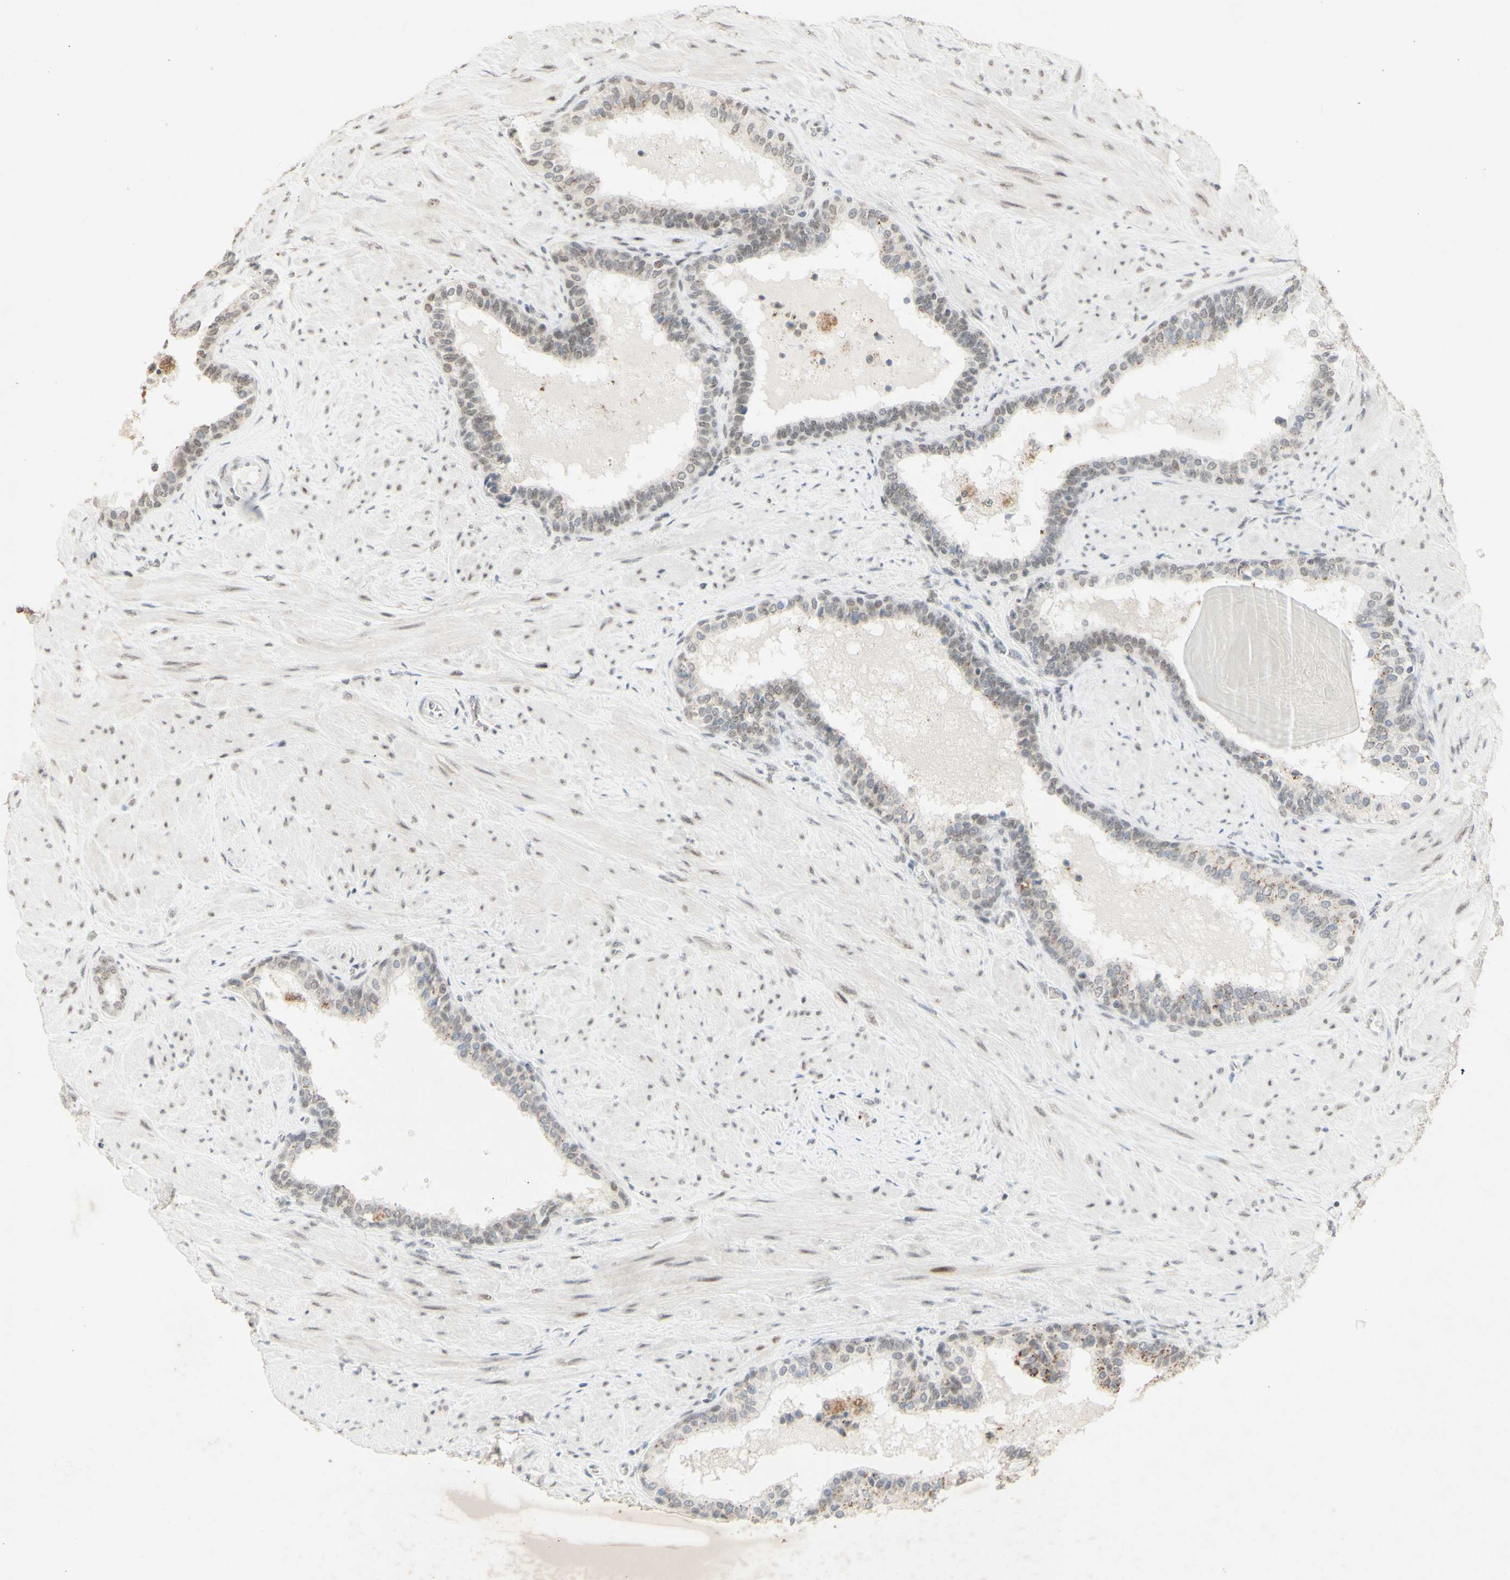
{"staining": {"intensity": "weak", "quantity": "25%-75%", "location": "nuclear"}, "tissue": "prostate cancer", "cell_type": "Tumor cells", "image_type": "cancer", "snomed": [{"axis": "morphology", "description": "Adenocarcinoma, Low grade"}, {"axis": "topography", "description": "Prostate"}], "caption": "About 25%-75% of tumor cells in human prostate low-grade adenocarcinoma demonstrate weak nuclear protein positivity as visualized by brown immunohistochemical staining.", "gene": "CENPB", "patient": {"sex": "male", "age": 60}}